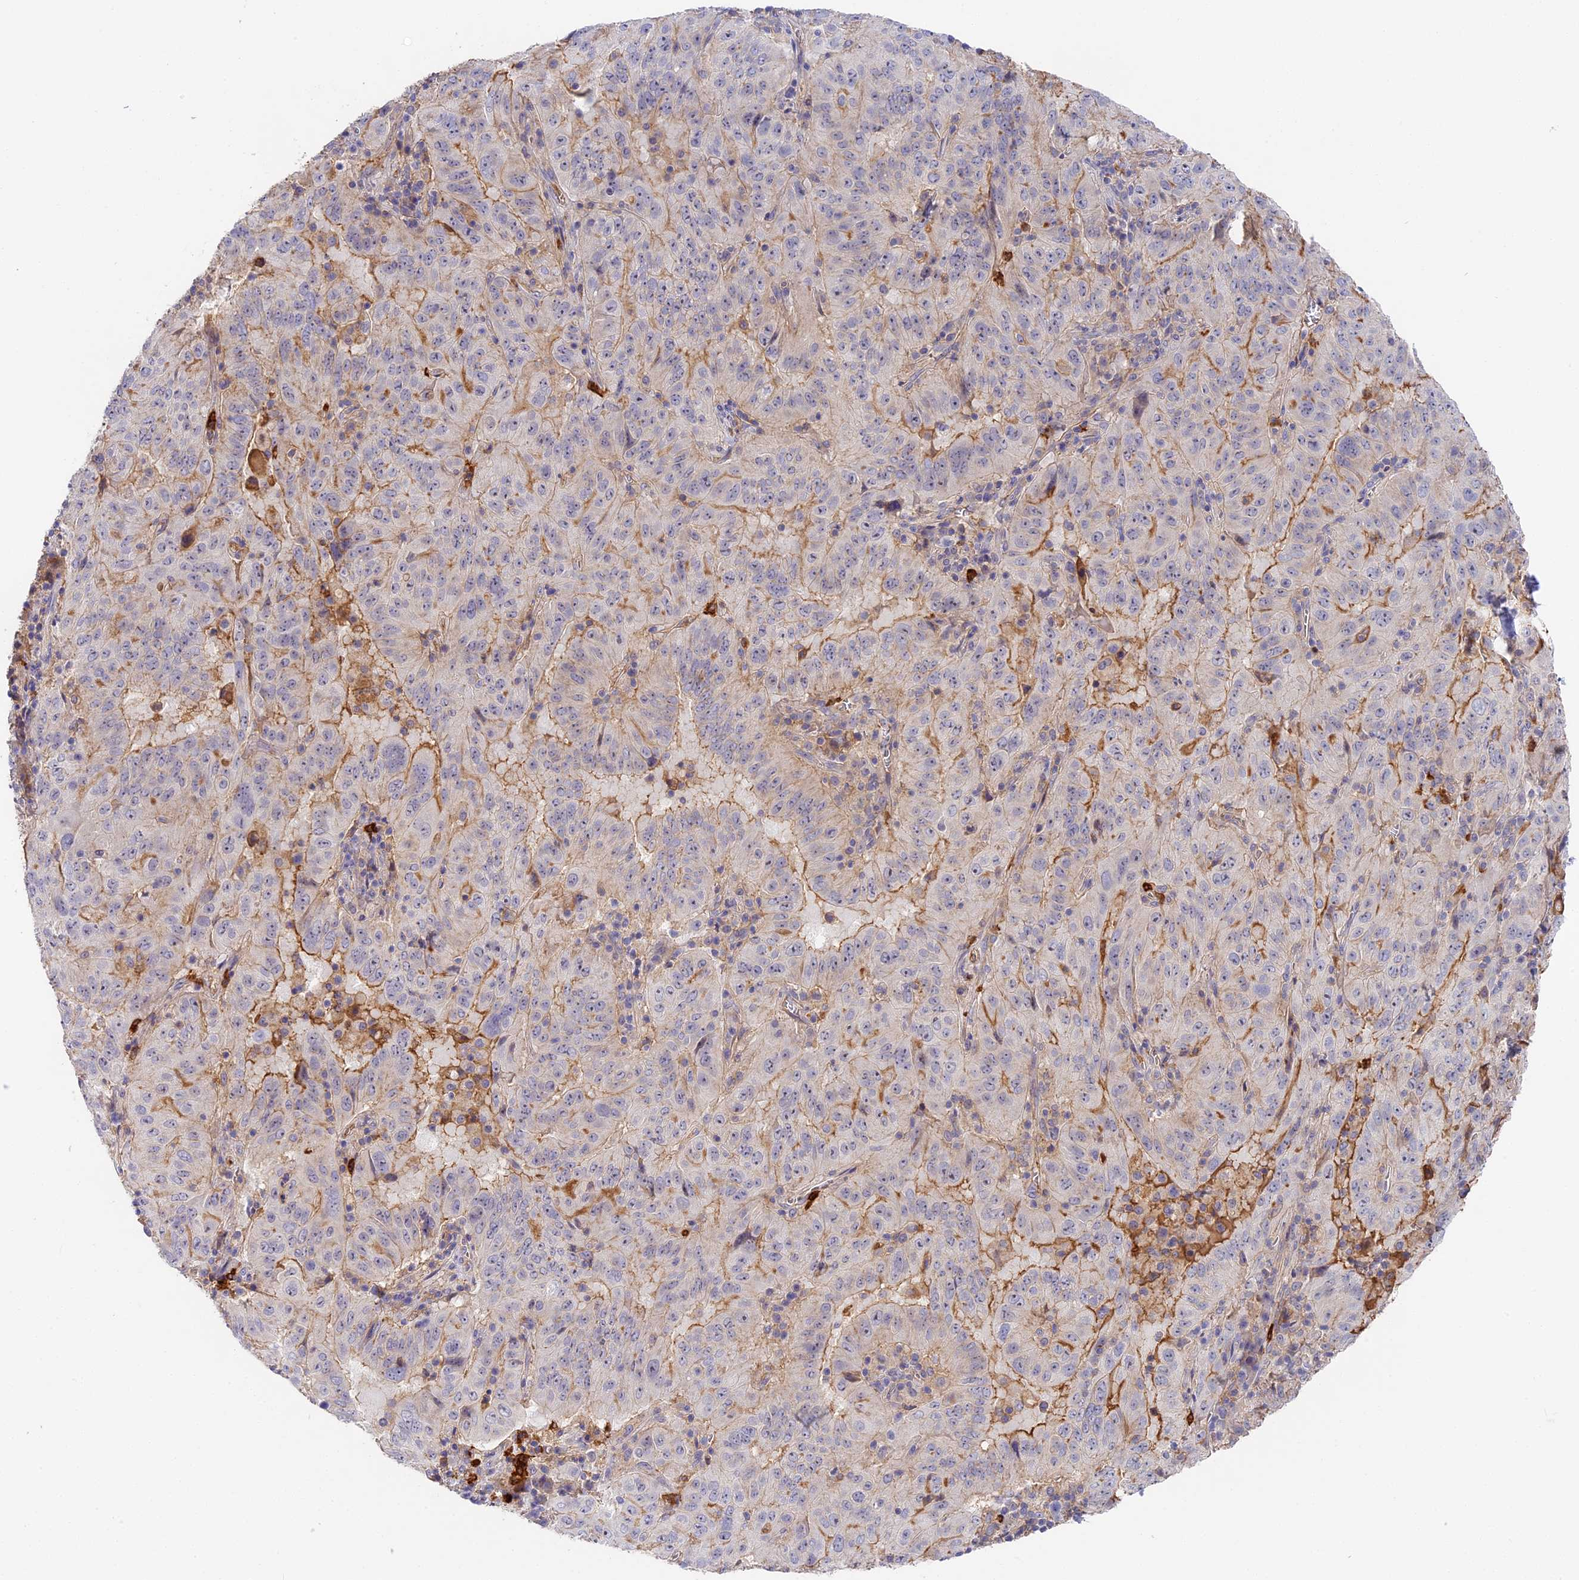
{"staining": {"intensity": "moderate", "quantity": "<25%", "location": "cytoplasmic/membranous"}, "tissue": "pancreatic cancer", "cell_type": "Tumor cells", "image_type": "cancer", "snomed": [{"axis": "morphology", "description": "Adenocarcinoma, NOS"}, {"axis": "topography", "description": "Pancreas"}], "caption": "Brown immunohistochemical staining in pancreatic cancer reveals moderate cytoplasmic/membranous positivity in approximately <25% of tumor cells.", "gene": "ADGRD1", "patient": {"sex": "male", "age": 63}}